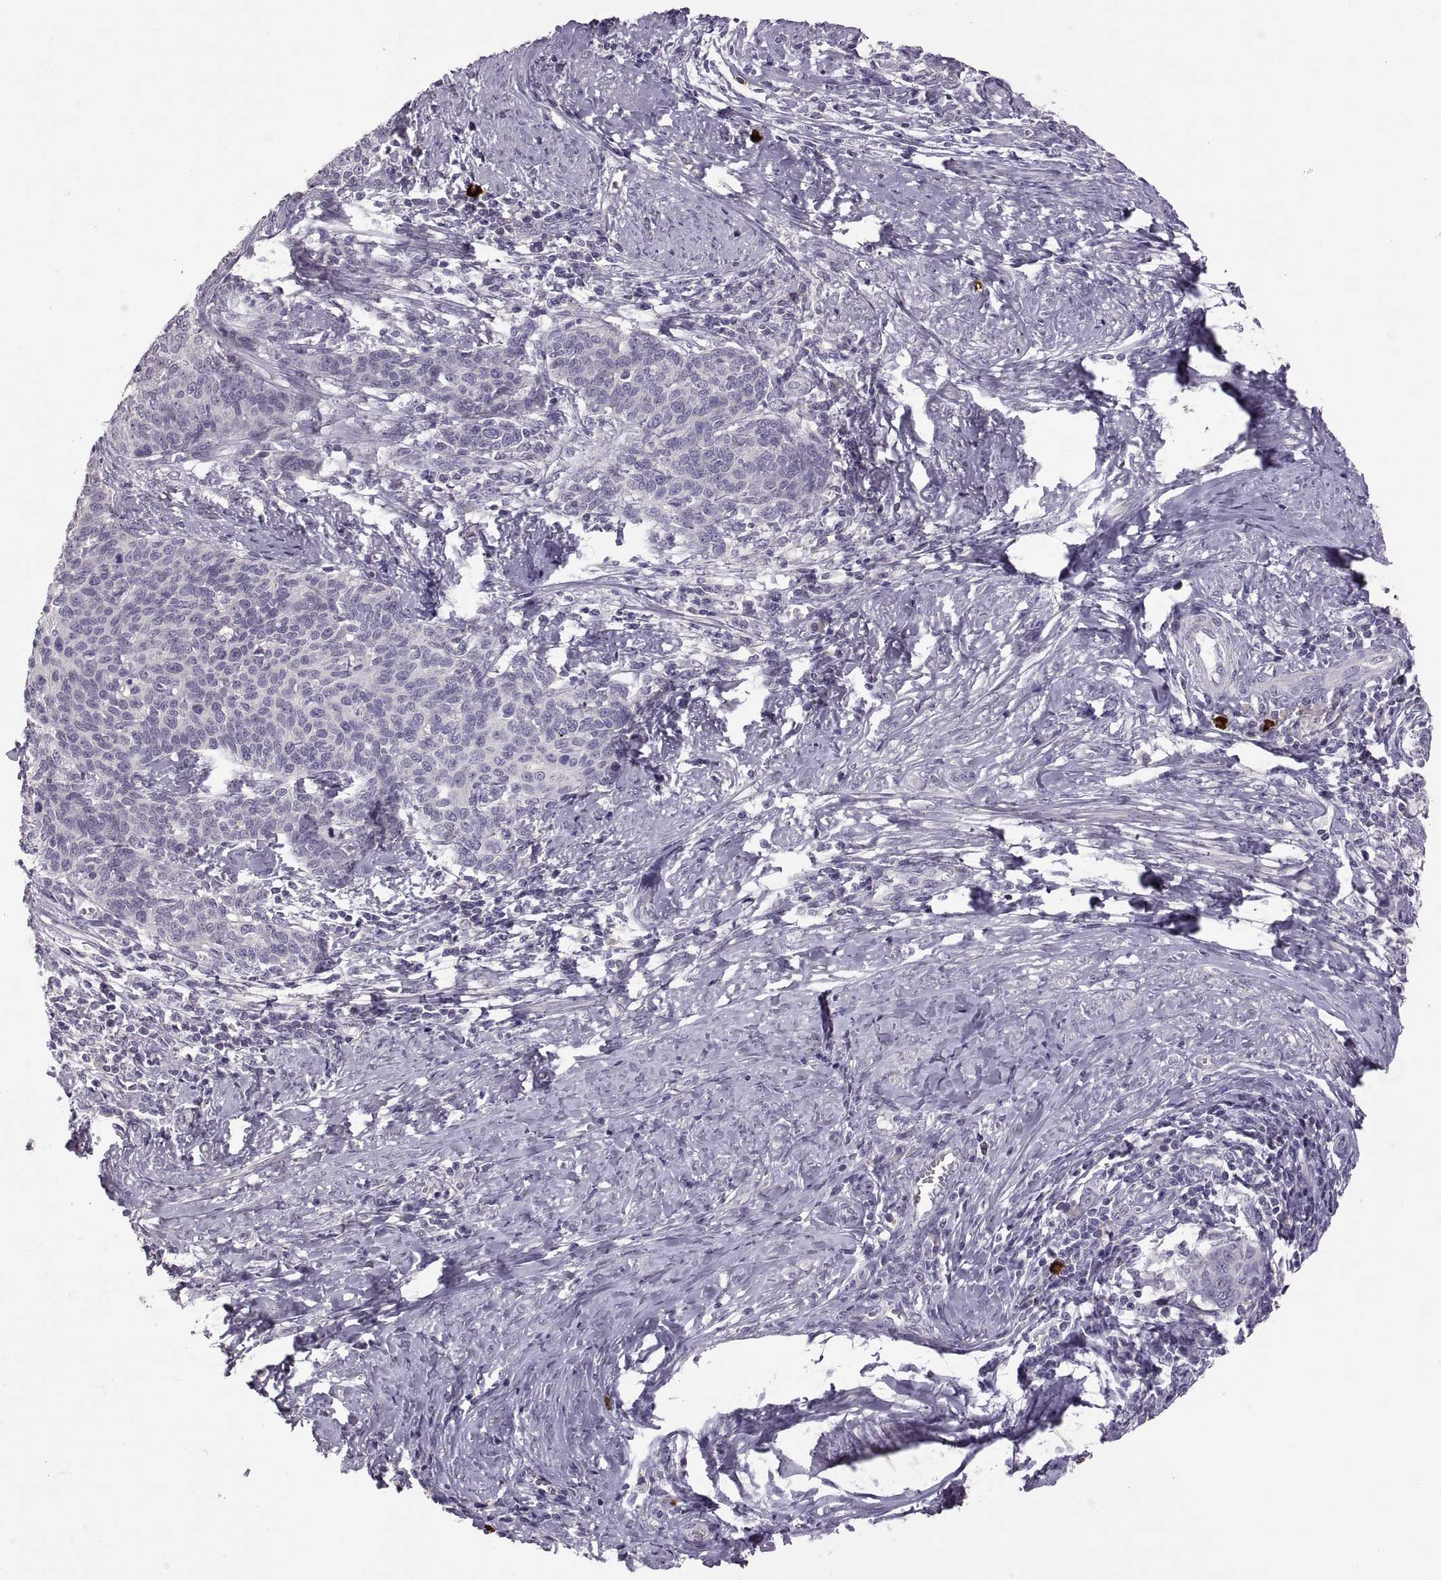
{"staining": {"intensity": "negative", "quantity": "none", "location": "none"}, "tissue": "cervical cancer", "cell_type": "Tumor cells", "image_type": "cancer", "snomed": [{"axis": "morphology", "description": "Squamous cell carcinoma, NOS"}, {"axis": "topography", "description": "Cervix"}], "caption": "IHC micrograph of neoplastic tissue: human squamous cell carcinoma (cervical) stained with DAB (3,3'-diaminobenzidine) reveals no significant protein expression in tumor cells. (DAB IHC with hematoxylin counter stain).", "gene": "WFDC8", "patient": {"sex": "female", "age": 39}}